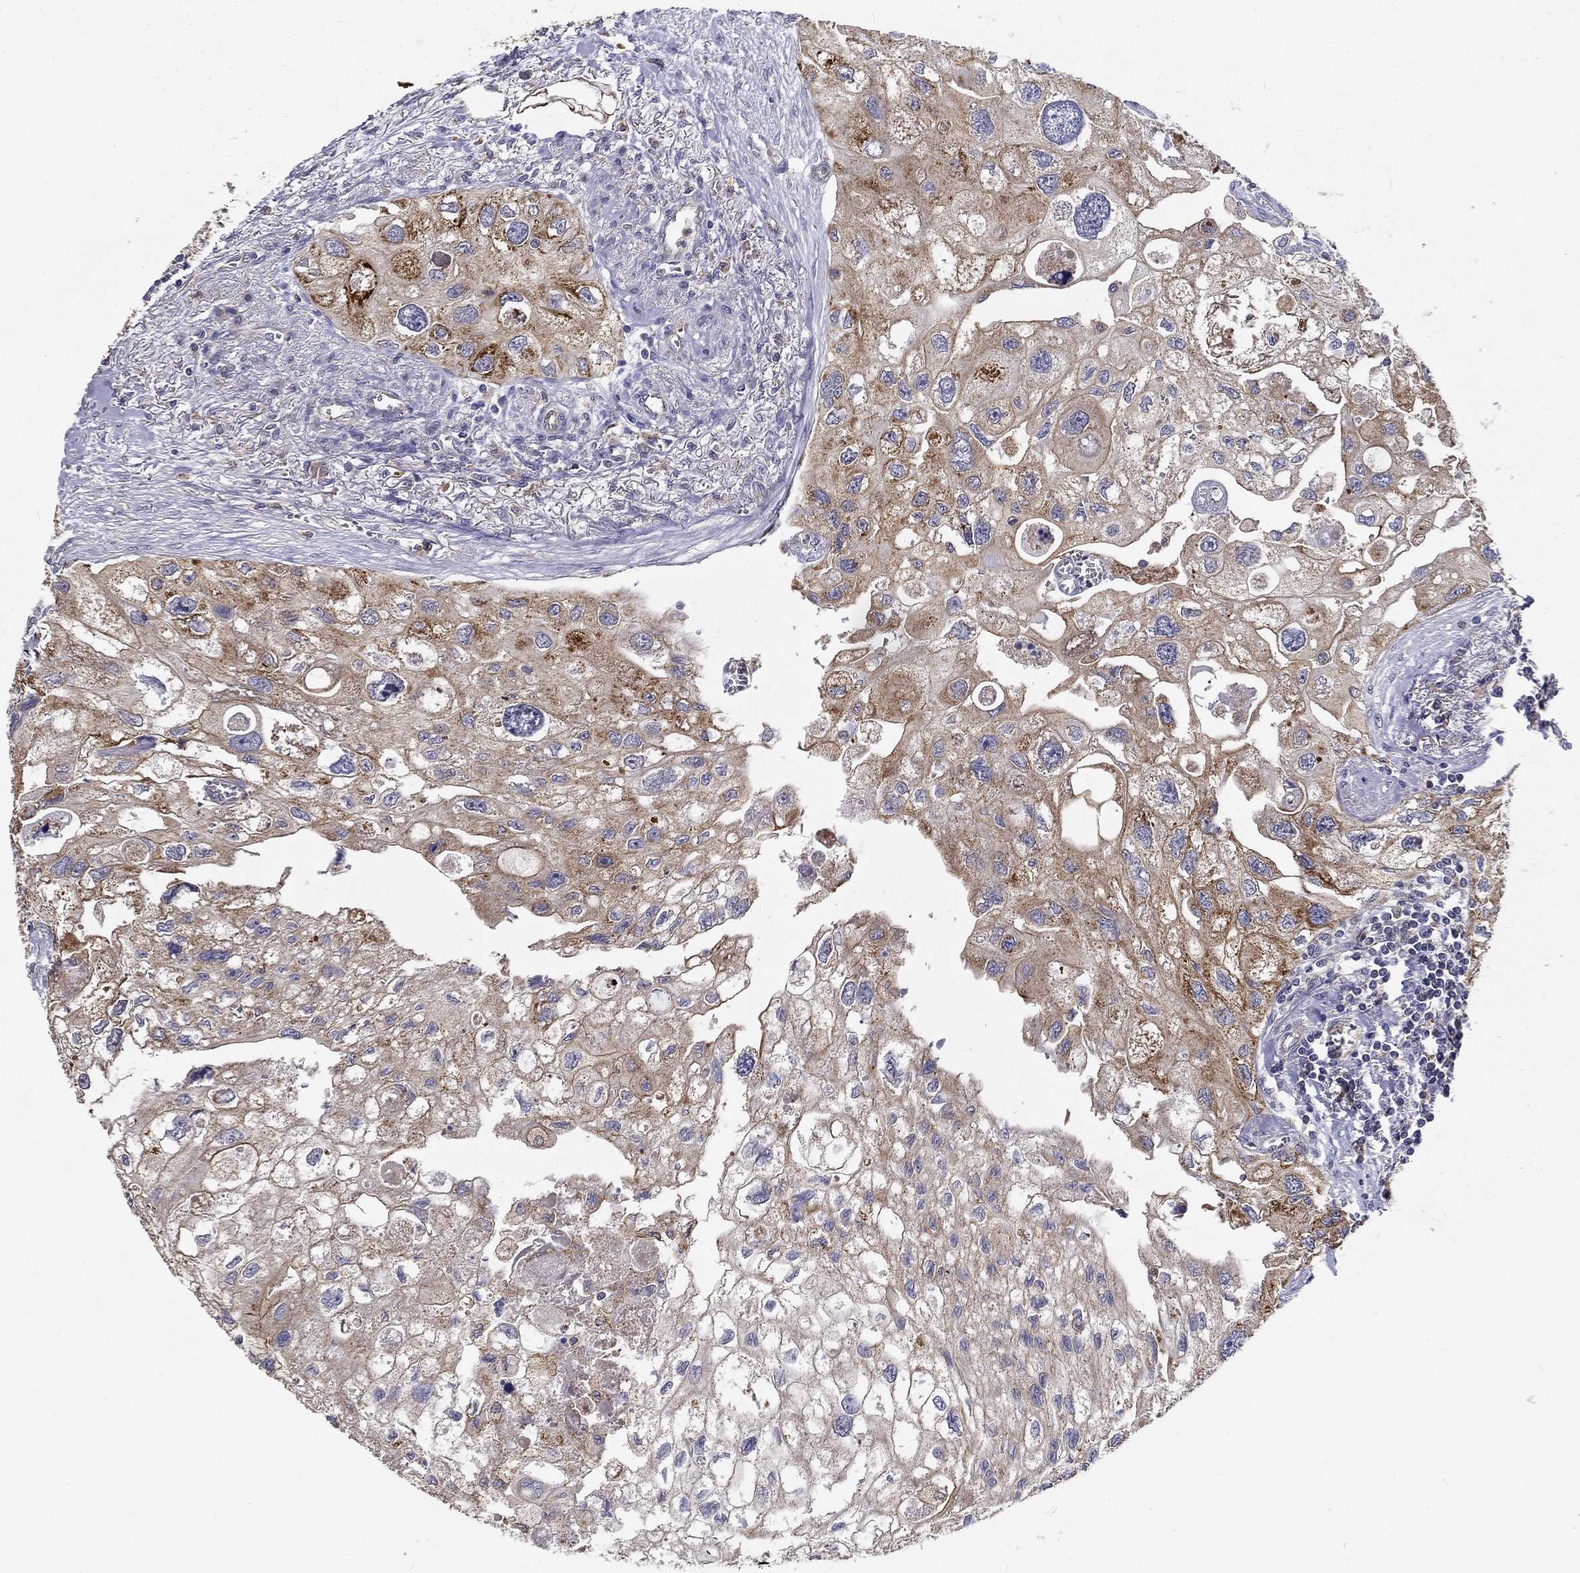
{"staining": {"intensity": "moderate", "quantity": "<25%", "location": "cytoplasmic/membranous"}, "tissue": "urothelial cancer", "cell_type": "Tumor cells", "image_type": "cancer", "snomed": [{"axis": "morphology", "description": "Urothelial carcinoma, High grade"}, {"axis": "topography", "description": "Urinary bladder"}], "caption": "Tumor cells show low levels of moderate cytoplasmic/membranous expression in approximately <25% of cells in human urothelial cancer. Nuclei are stained in blue.", "gene": "ALDH4A1", "patient": {"sex": "male", "age": 59}}